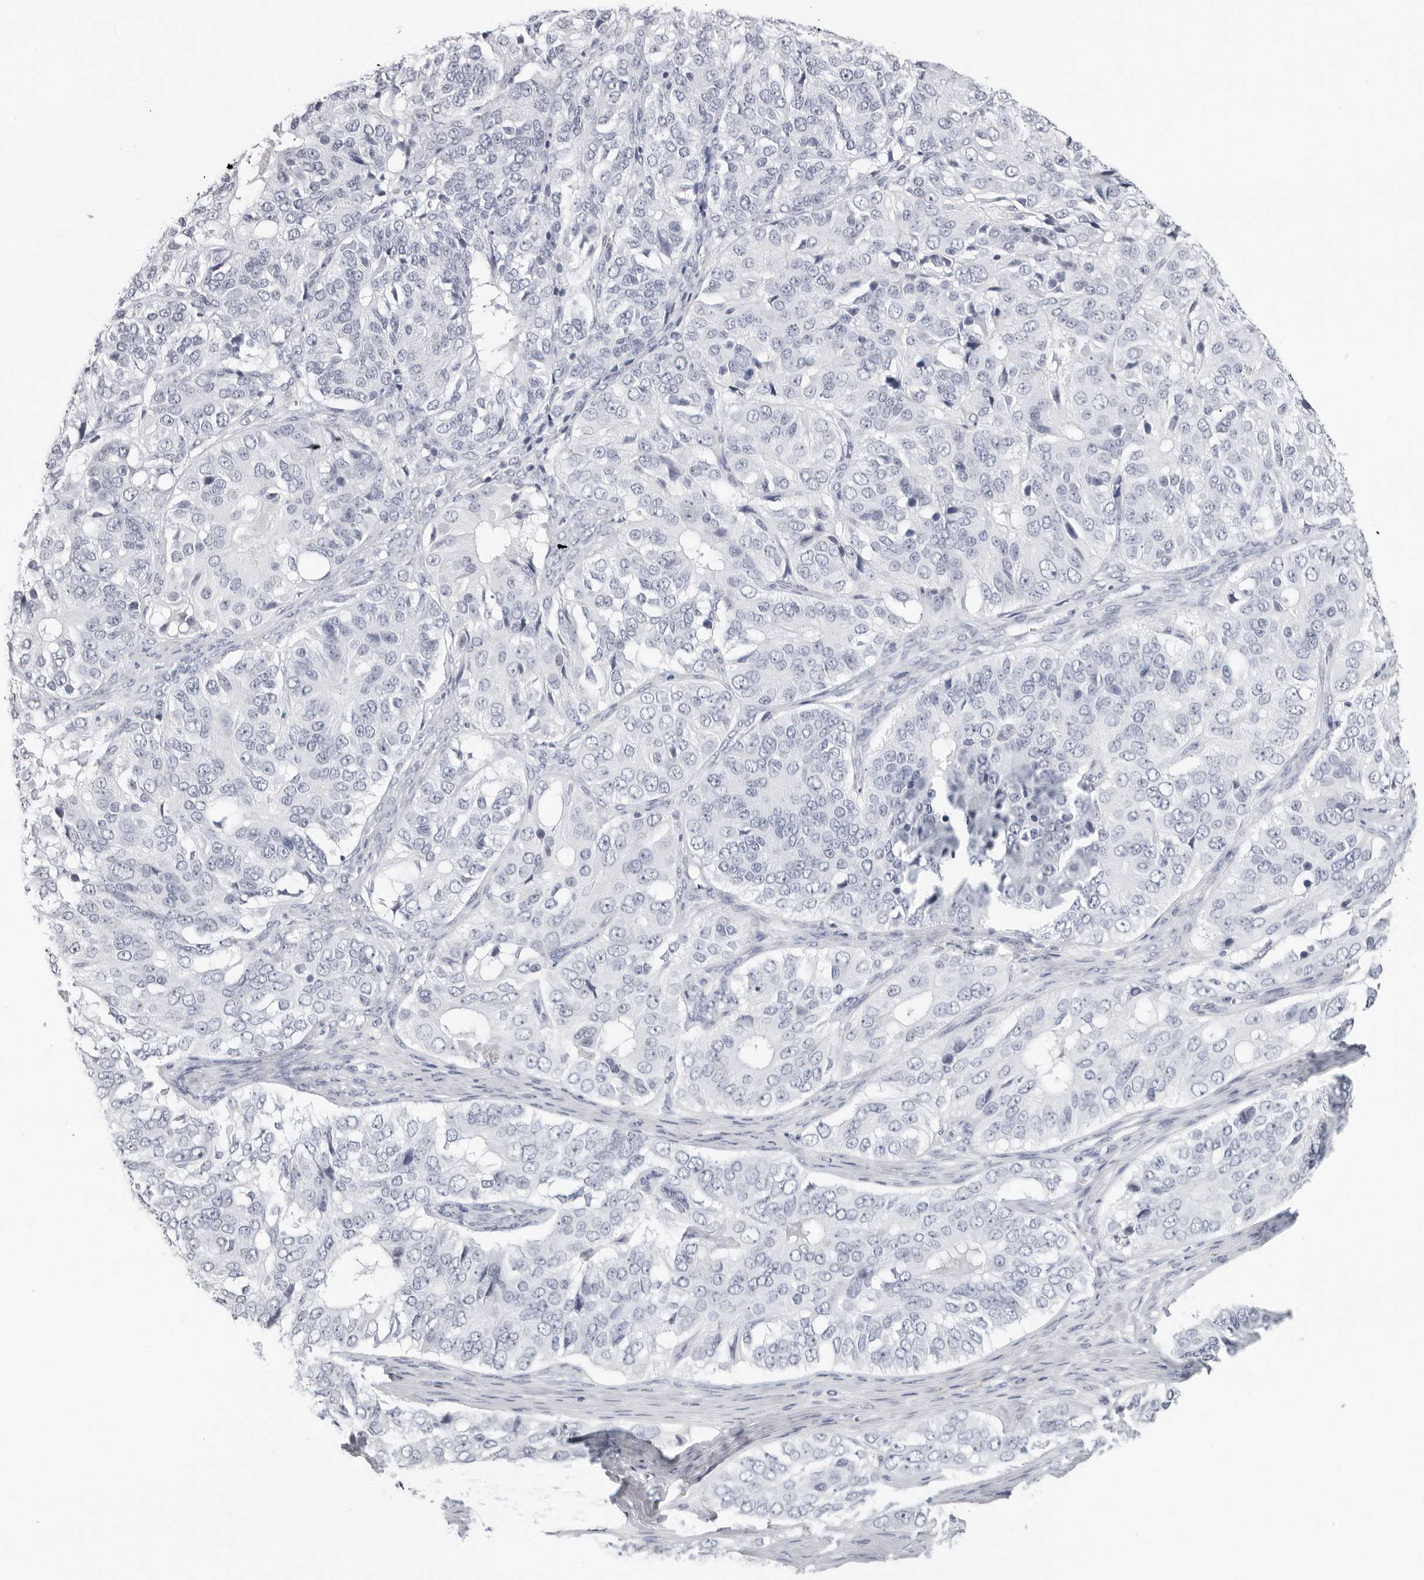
{"staining": {"intensity": "negative", "quantity": "none", "location": "none"}, "tissue": "ovarian cancer", "cell_type": "Tumor cells", "image_type": "cancer", "snomed": [{"axis": "morphology", "description": "Carcinoma, endometroid"}, {"axis": "topography", "description": "Ovary"}], "caption": "The immunohistochemistry photomicrograph has no significant expression in tumor cells of ovarian cancer (endometroid carcinoma) tissue.", "gene": "AGMAT", "patient": {"sex": "female", "age": 51}}